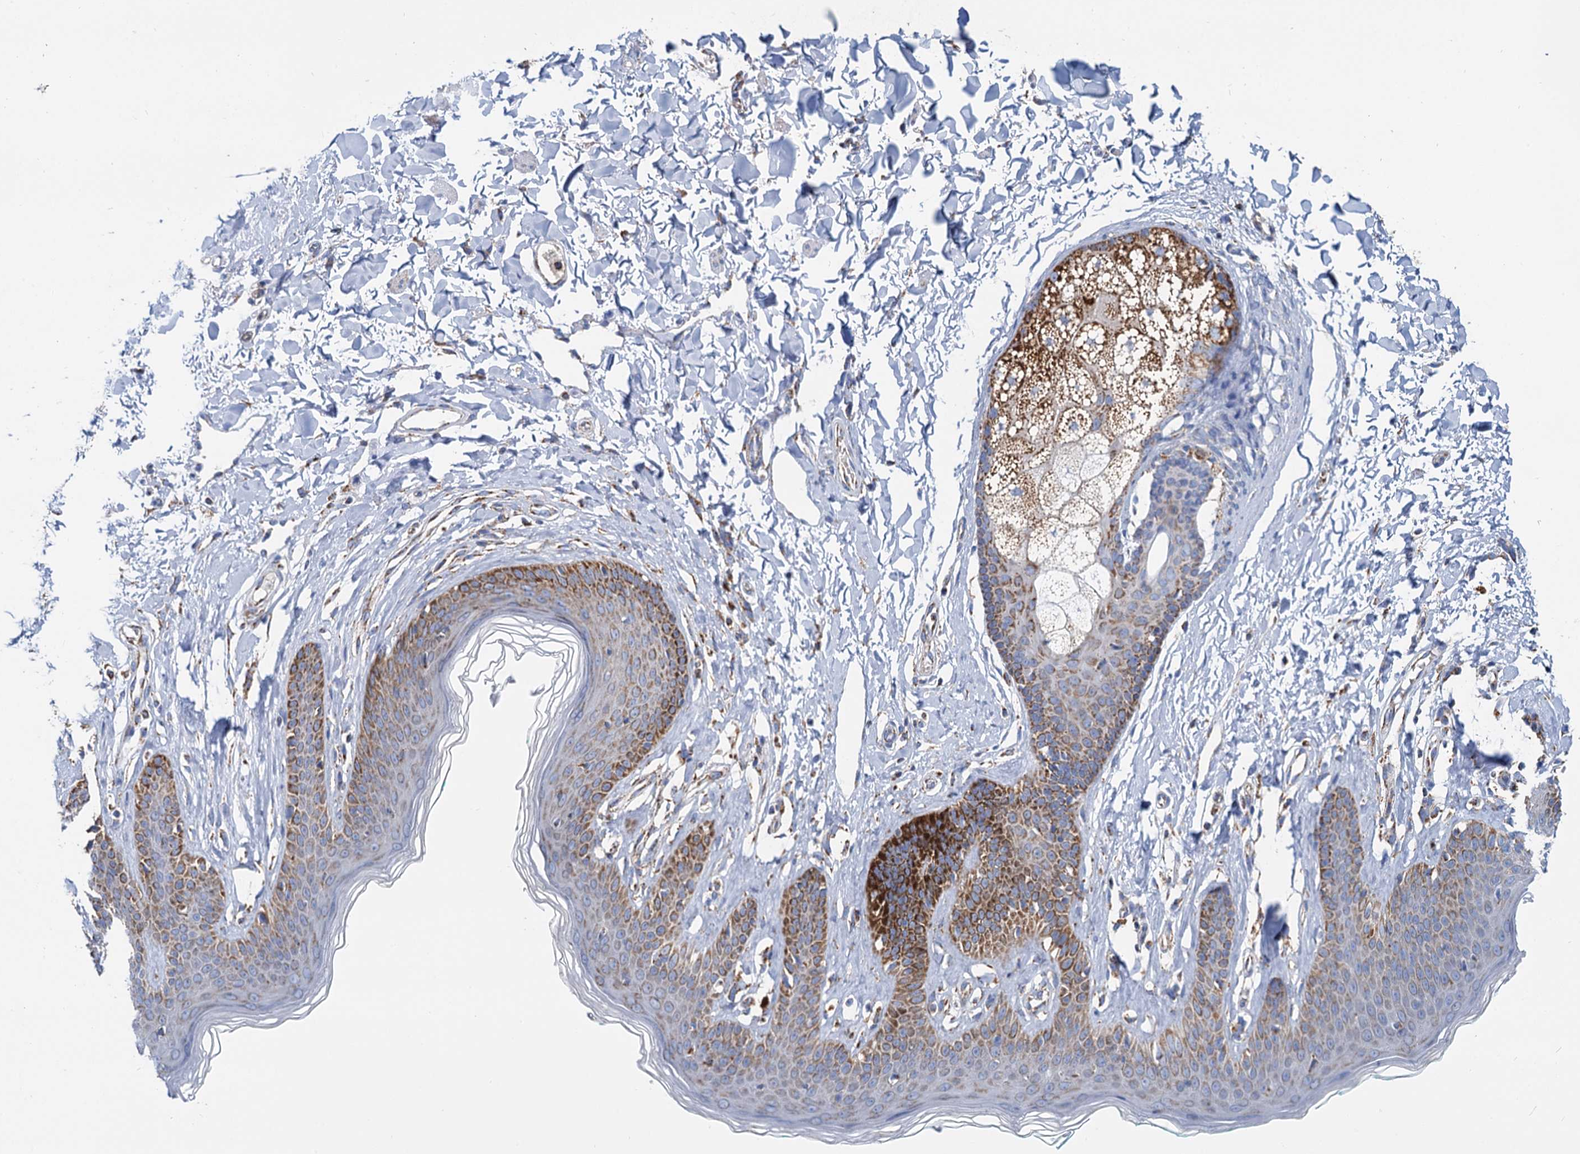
{"staining": {"intensity": "moderate", "quantity": "25%-75%", "location": "cytoplasmic/membranous"}, "tissue": "skin", "cell_type": "Epidermal cells", "image_type": "normal", "snomed": [{"axis": "morphology", "description": "Normal tissue, NOS"}, {"axis": "morphology", "description": "Squamous cell carcinoma, NOS"}, {"axis": "topography", "description": "Vulva"}], "caption": "Immunohistochemical staining of unremarkable human skin exhibits medium levels of moderate cytoplasmic/membranous expression in approximately 25%-75% of epidermal cells.", "gene": "CCP110", "patient": {"sex": "female", "age": 85}}